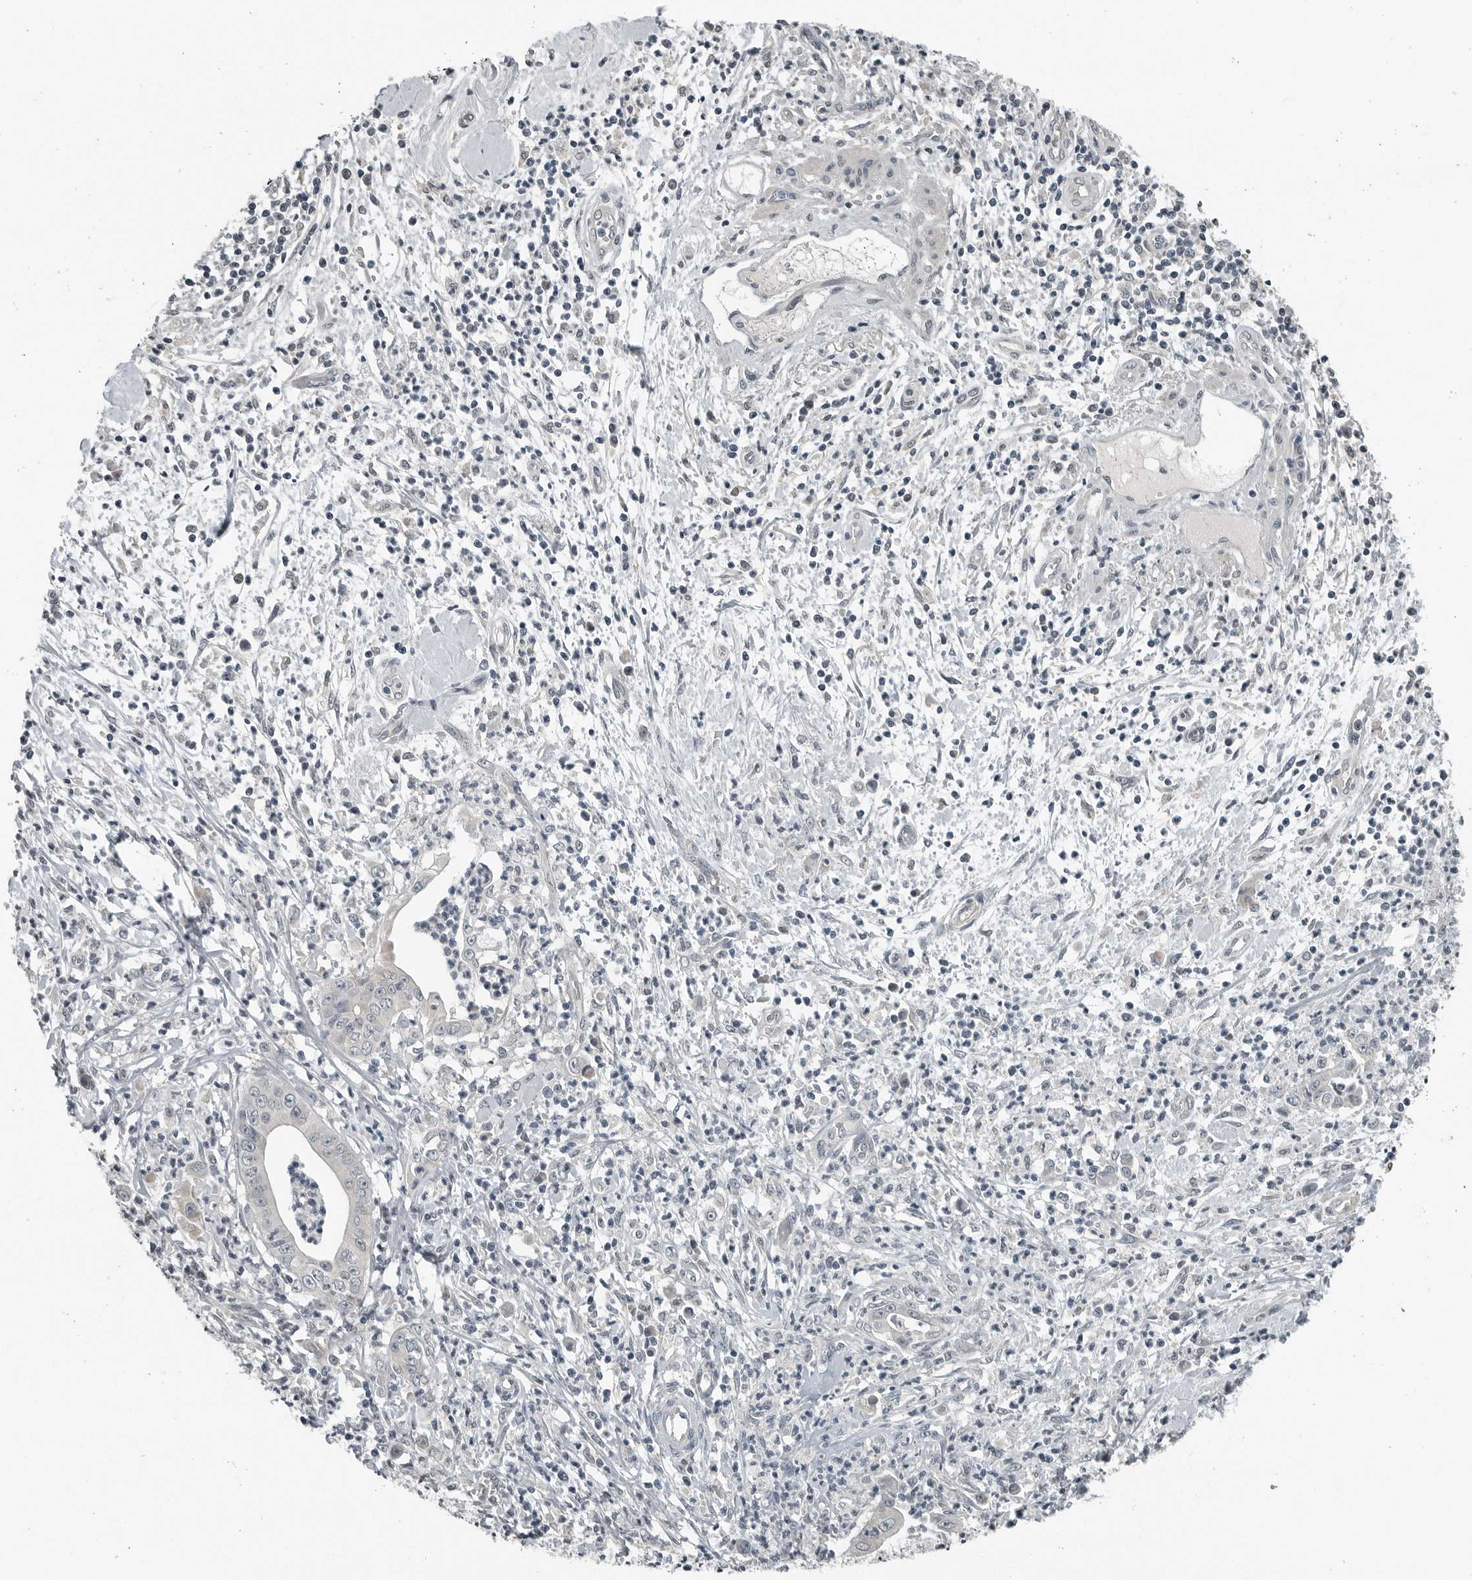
{"staining": {"intensity": "negative", "quantity": "none", "location": "none"}, "tissue": "pancreatic cancer", "cell_type": "Tumor cells", "image_type": "cancer", "snomed": [{"axis": "morphology", "description": "Adenocarcinoma, NOS"}, {"axis": "topography", "description": "Pancreas"}], "caption": "Adenocarcinoma (pancreatic) stained for a protein using immunohistochemistry displays no staining tumor cells.", "gene": "KYAT1", "patient": {"sex": "male", "age": 69}}